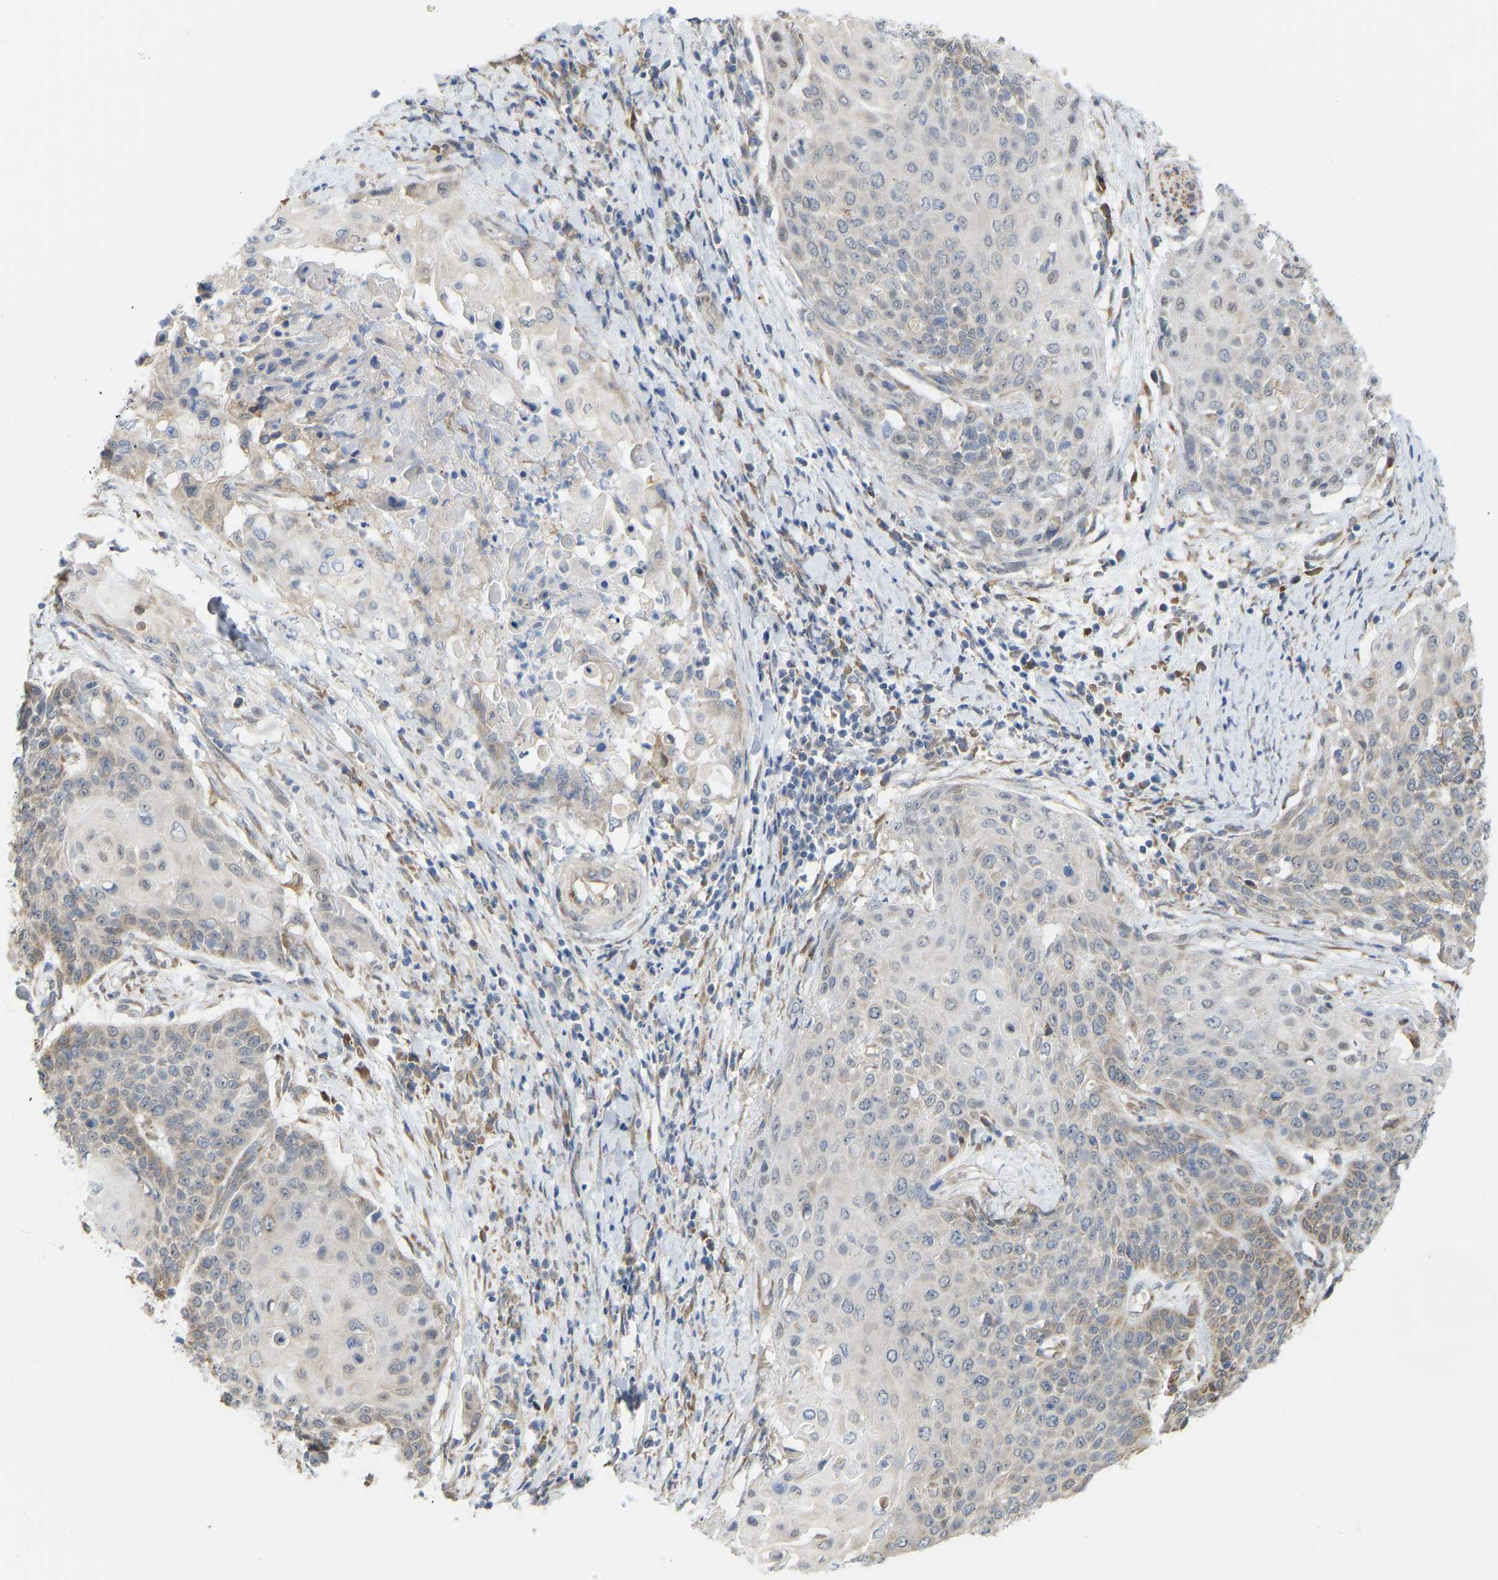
{"staining": {"intensity": "weak", "quantity": "<25%", "location": "cytoplasmic/membranous"}, "tissue": "cervical cancer", "cell_type": "Tumor cells", "image_type": "cancer", "snomed": [{"axis": "morphology", "description": "Squamous cell carcinoma, NOS"}, {"axis": "topography", "description": "Cervix"}], "caption": "Protein analysis of cervical cancer demonstrates no significant expression in tumor cells.", "gene": "BEND3", "patient": {"sex": "female", "age": 39}}